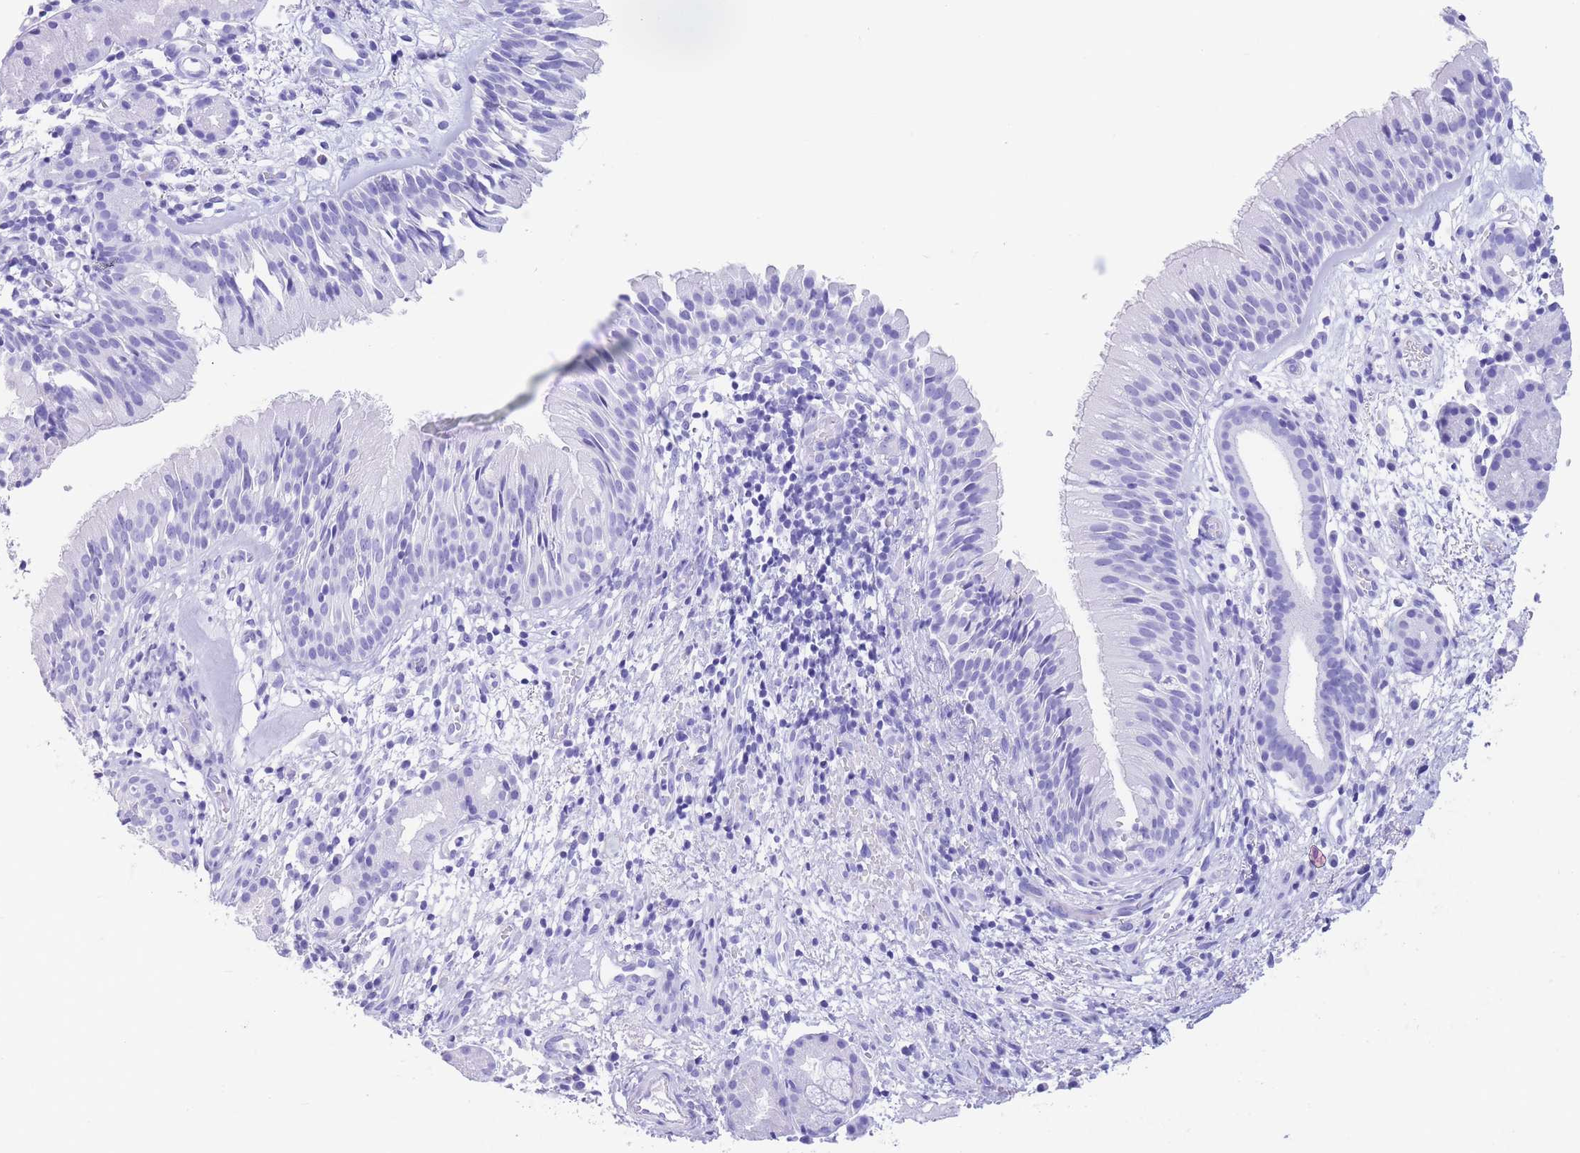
{"staining": {"intensity": "negative", "quantity": "none", "location": "none"}, "tissue": "nasopharynx", "cell_type": "Respiratory epithelial cells", "image_type": "normal", "snomed": [{"axis": "morphology", "description": "Normal tissue, NOS"}, {"axis": "topography", "description": "Nasopharynx"}], "caption": "High power microscopy histopathology image of an immunohistochemistry histopathology image of benign nasopharynx, revealing no significant staining in respiratory epithelial cells. (IHC, brightfield microscopy, high magnification).", "gene": "SLCO1B1", "patient": {"sex": "male", "age": 65}}